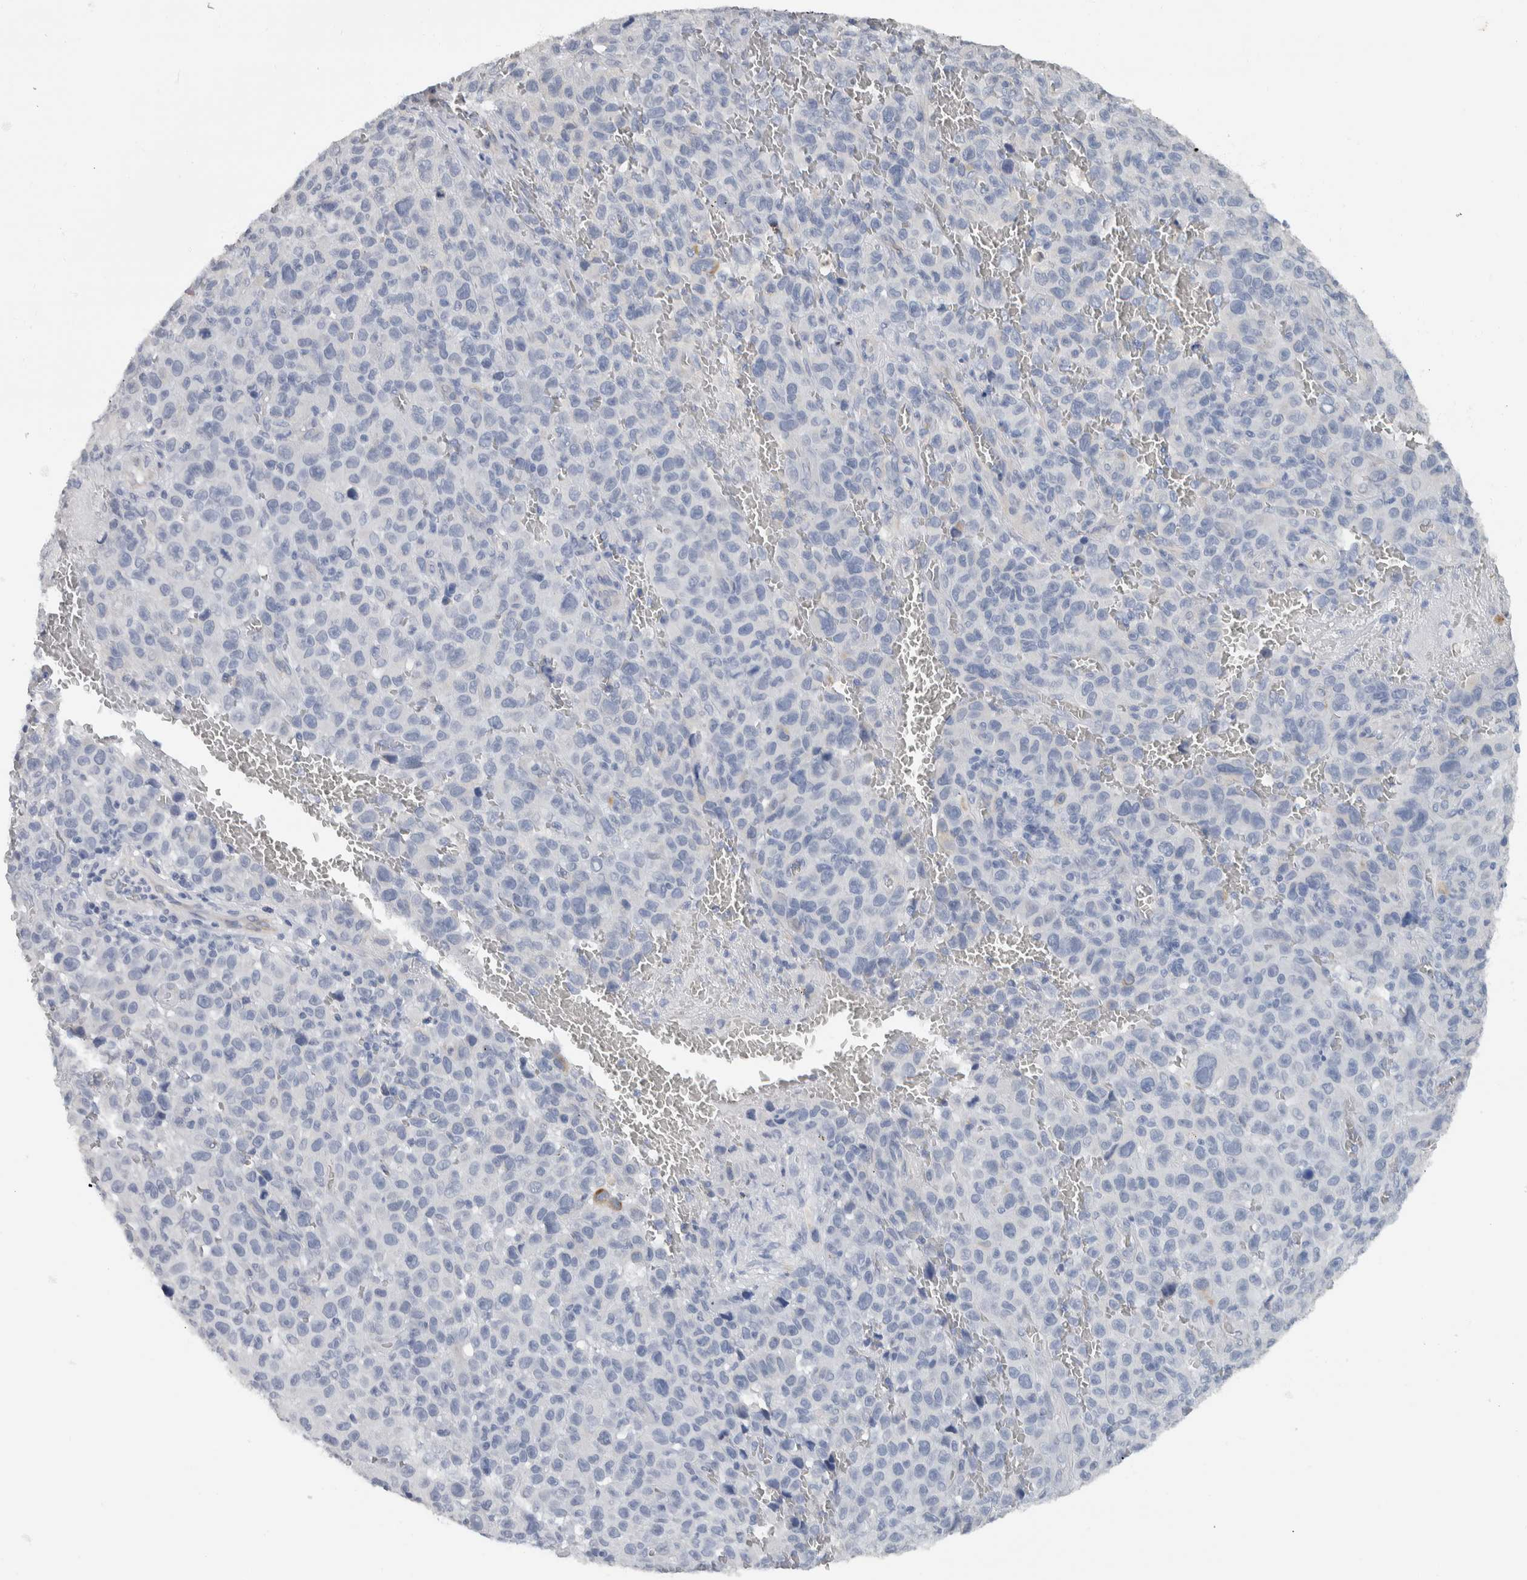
{"staining": {"intensity": "negative", "quantity": "none", "location": "none"}, "tissue": "melanoma", "cell_type": "Tumor cells", "image_type": "cancer", "snomed": [{"axis": "morphology", "description": "Malignant melanoma, NOS"}, {"axis": "topography", "description": "Skin"}], "caption": "IHC of human malignant melanoma reveals no staining in tumor cells.", "gene": "NEFM", "patient": {"sex": "female", "age": 82}}